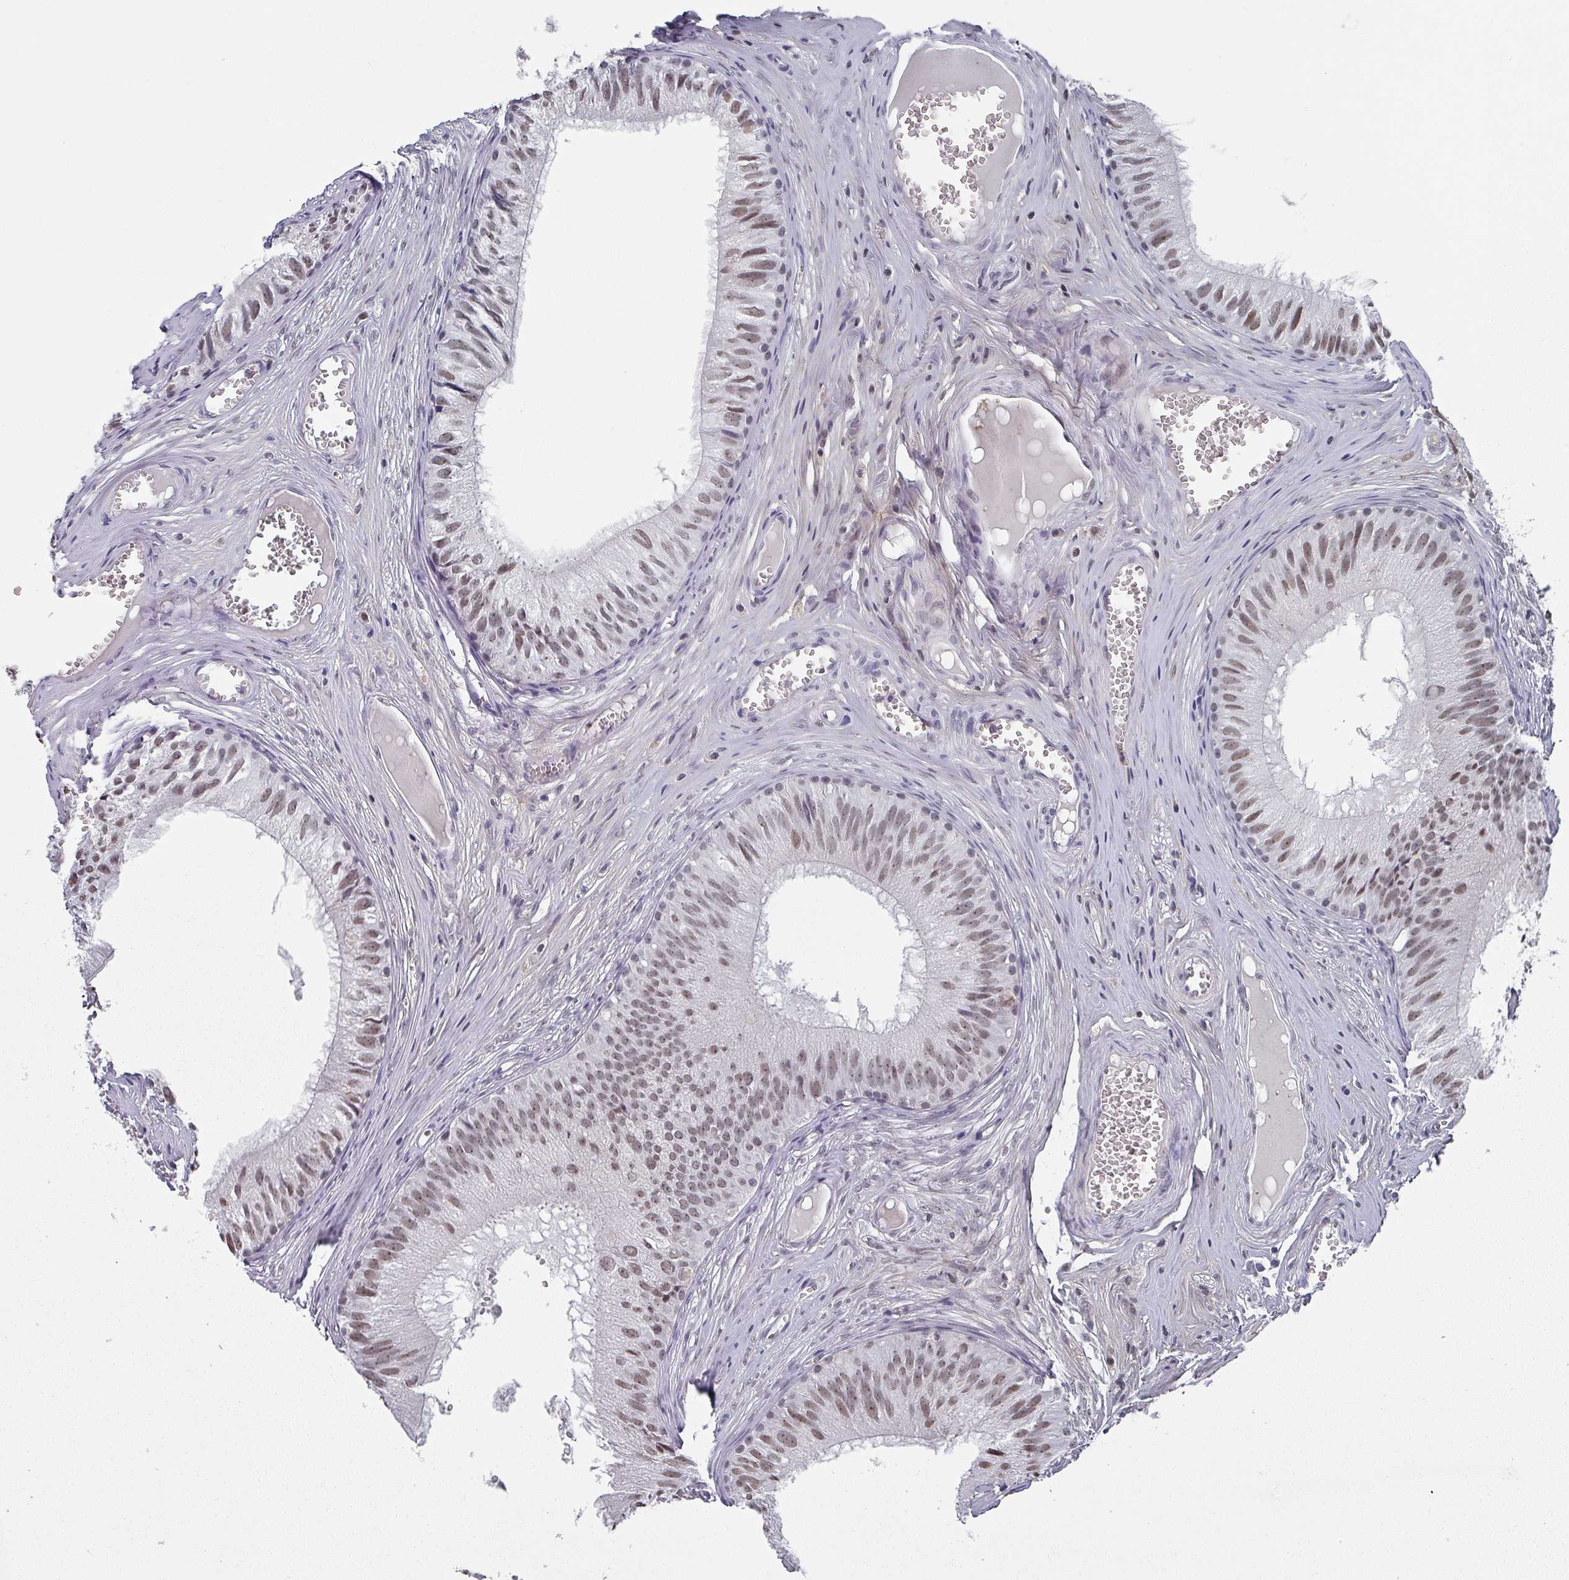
{"staining": {"intensity": "moderate", "quantity": ">75%", "location": "nuclear"}, "tissue": "epididymis", "cell_type": "Glandular cells", "image_type": "normal", "snomed": [{"axis": "morphology", "description": "Normal tissue, NOS"}, {"axis": "topography", "description": "Epididymis"}], "caption": "Moderate nuclear staining for a protein is present in approximately >75% of glandular cells of normal epididymis using immunohistochemistry (IHC).", "gene": "ZNF654", "patient": {"sex": "male", "age": 31}}